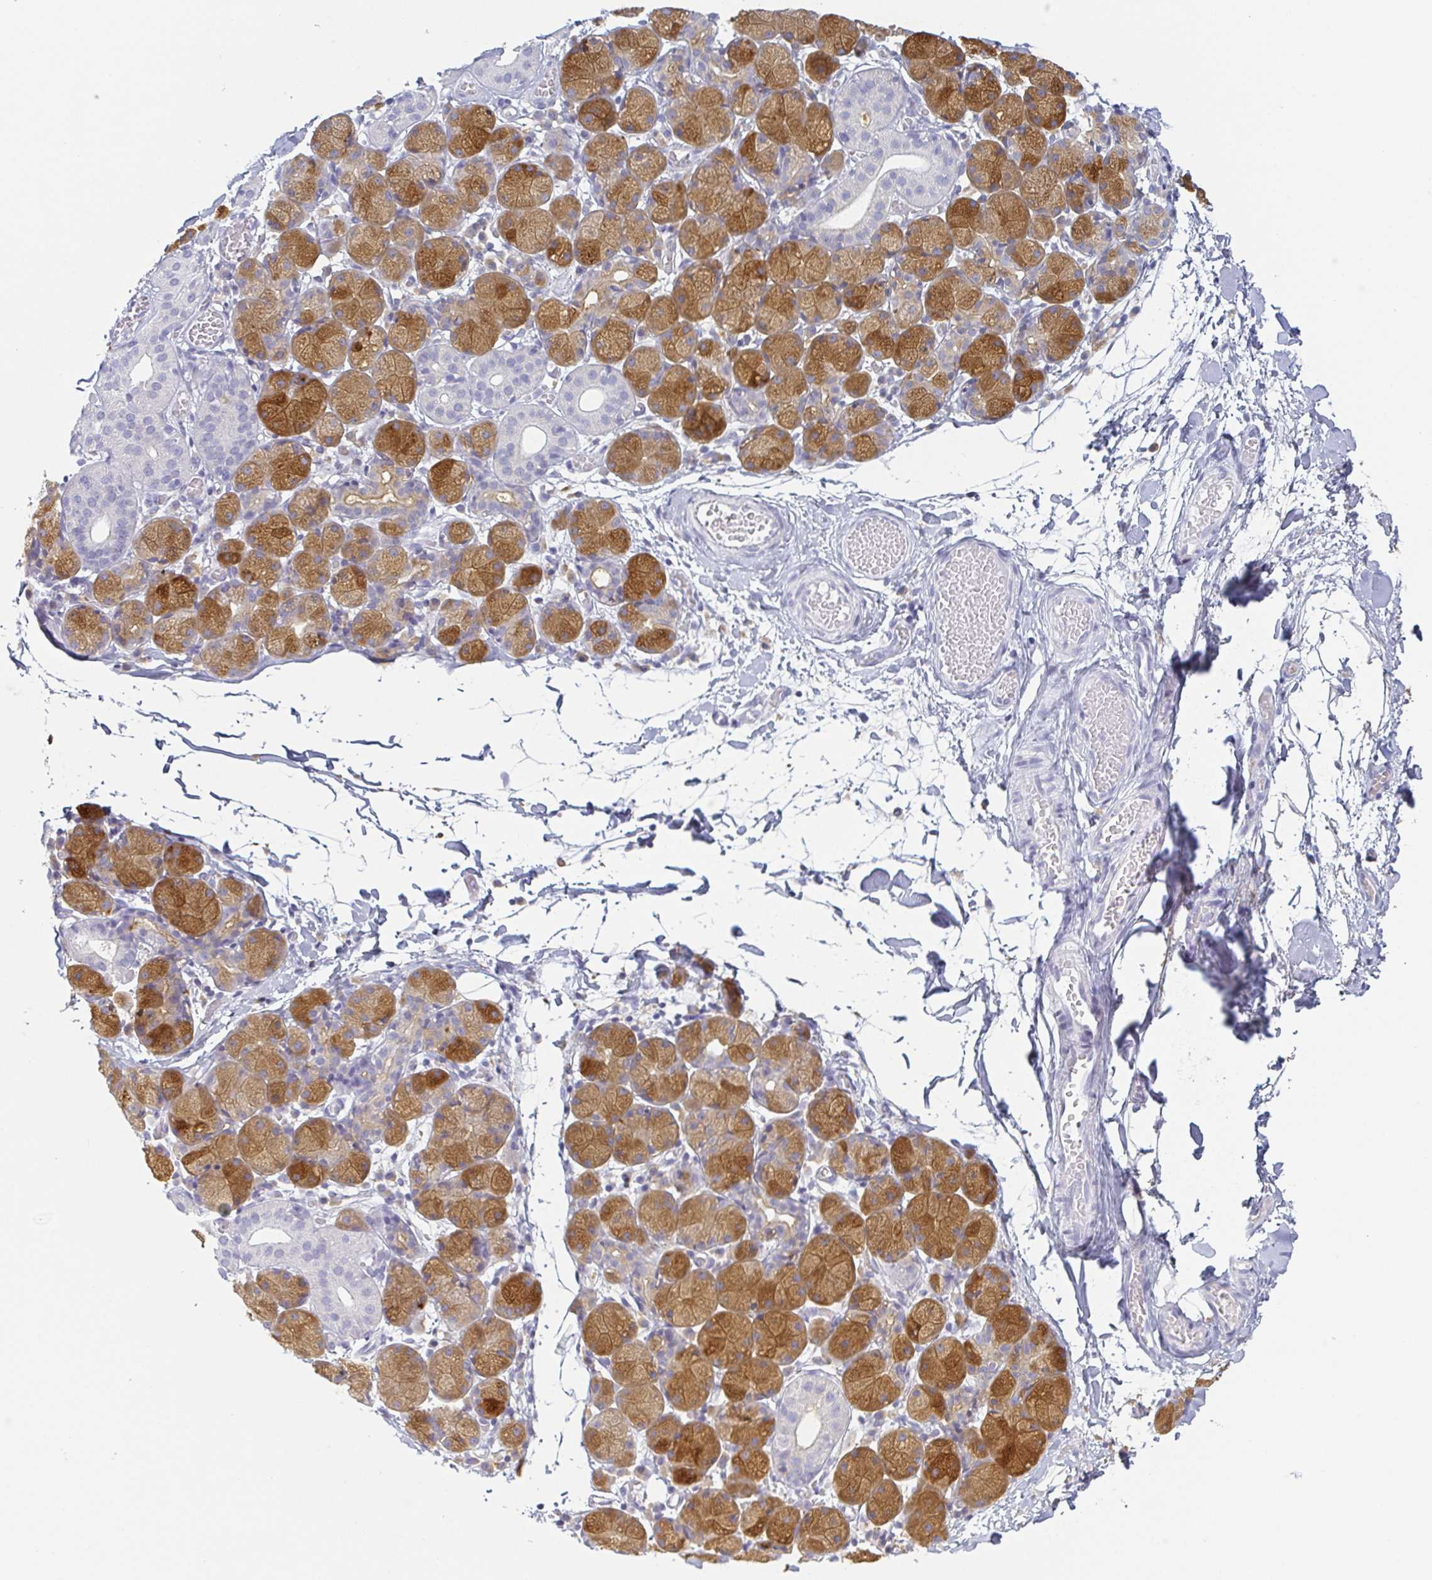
{"staining": {"intensity": "strong", "quantity": "25%-75%", "location": "cytoplasmic/membranous"}, "tissue": "salivary gland", "cell_type": "Glandular cells", "image_type": "normal", "snomed": [{"axis": "morphology", "description": "Normal tissue, NOS"}, {"axis": "topography", "description": "Salivary gland"}], "caption": "Salivary gland stained for a protein exhibits strong cytoplasmic/membranous positivity in glandular cells. Immunohistochemistry (ihc) stains the protein in brown and the nuclei are stained blue.", "gene": "PRR27", "patient": {"sex": "female", "age": 24}}